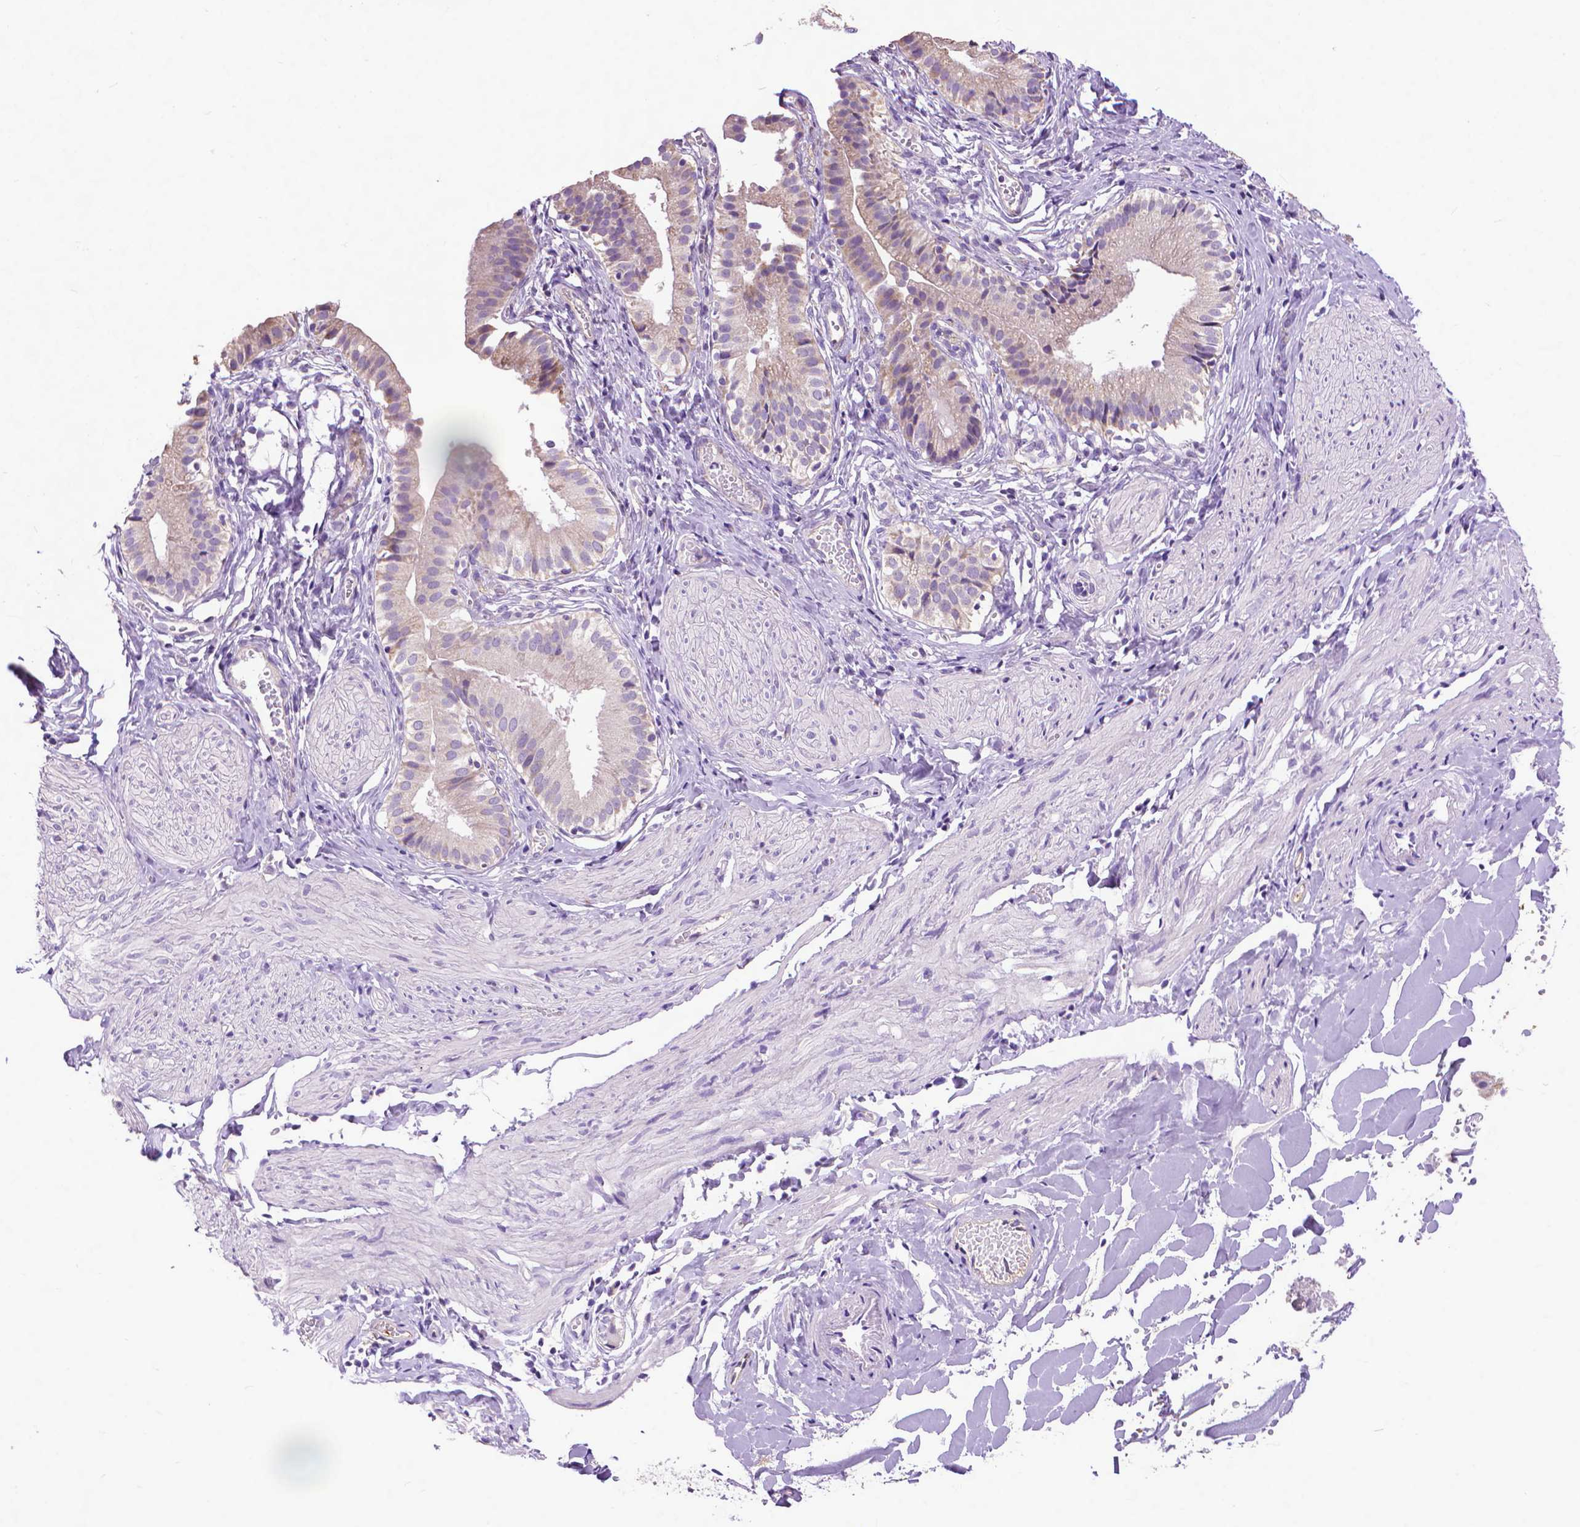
{"staining": {"intensity": "moderate", "quantity": "25%-75%", "location": "cytoplasmic/membranous"}, "tissue": "gallbladder", "cell_type": "Glandular cells", "image_type": "normal", "snomed": [{"axis": "morphology", "description": "Normal tissue, NOS"}, {"axis": "topography", "description": "Gallbladder"}], "caption": "Gallbladder stained with immunohistochemistry reveals moderate cytoplasmic/membranous staining in approximately 25%-75% of glandular cells. The staining is performed using DAB brown chromogen to label protein expression. The nuclei are counter-stained blue using hematoxylin.", "gene": "SYN1", "patient": {"sex": "female", "age": 47}}